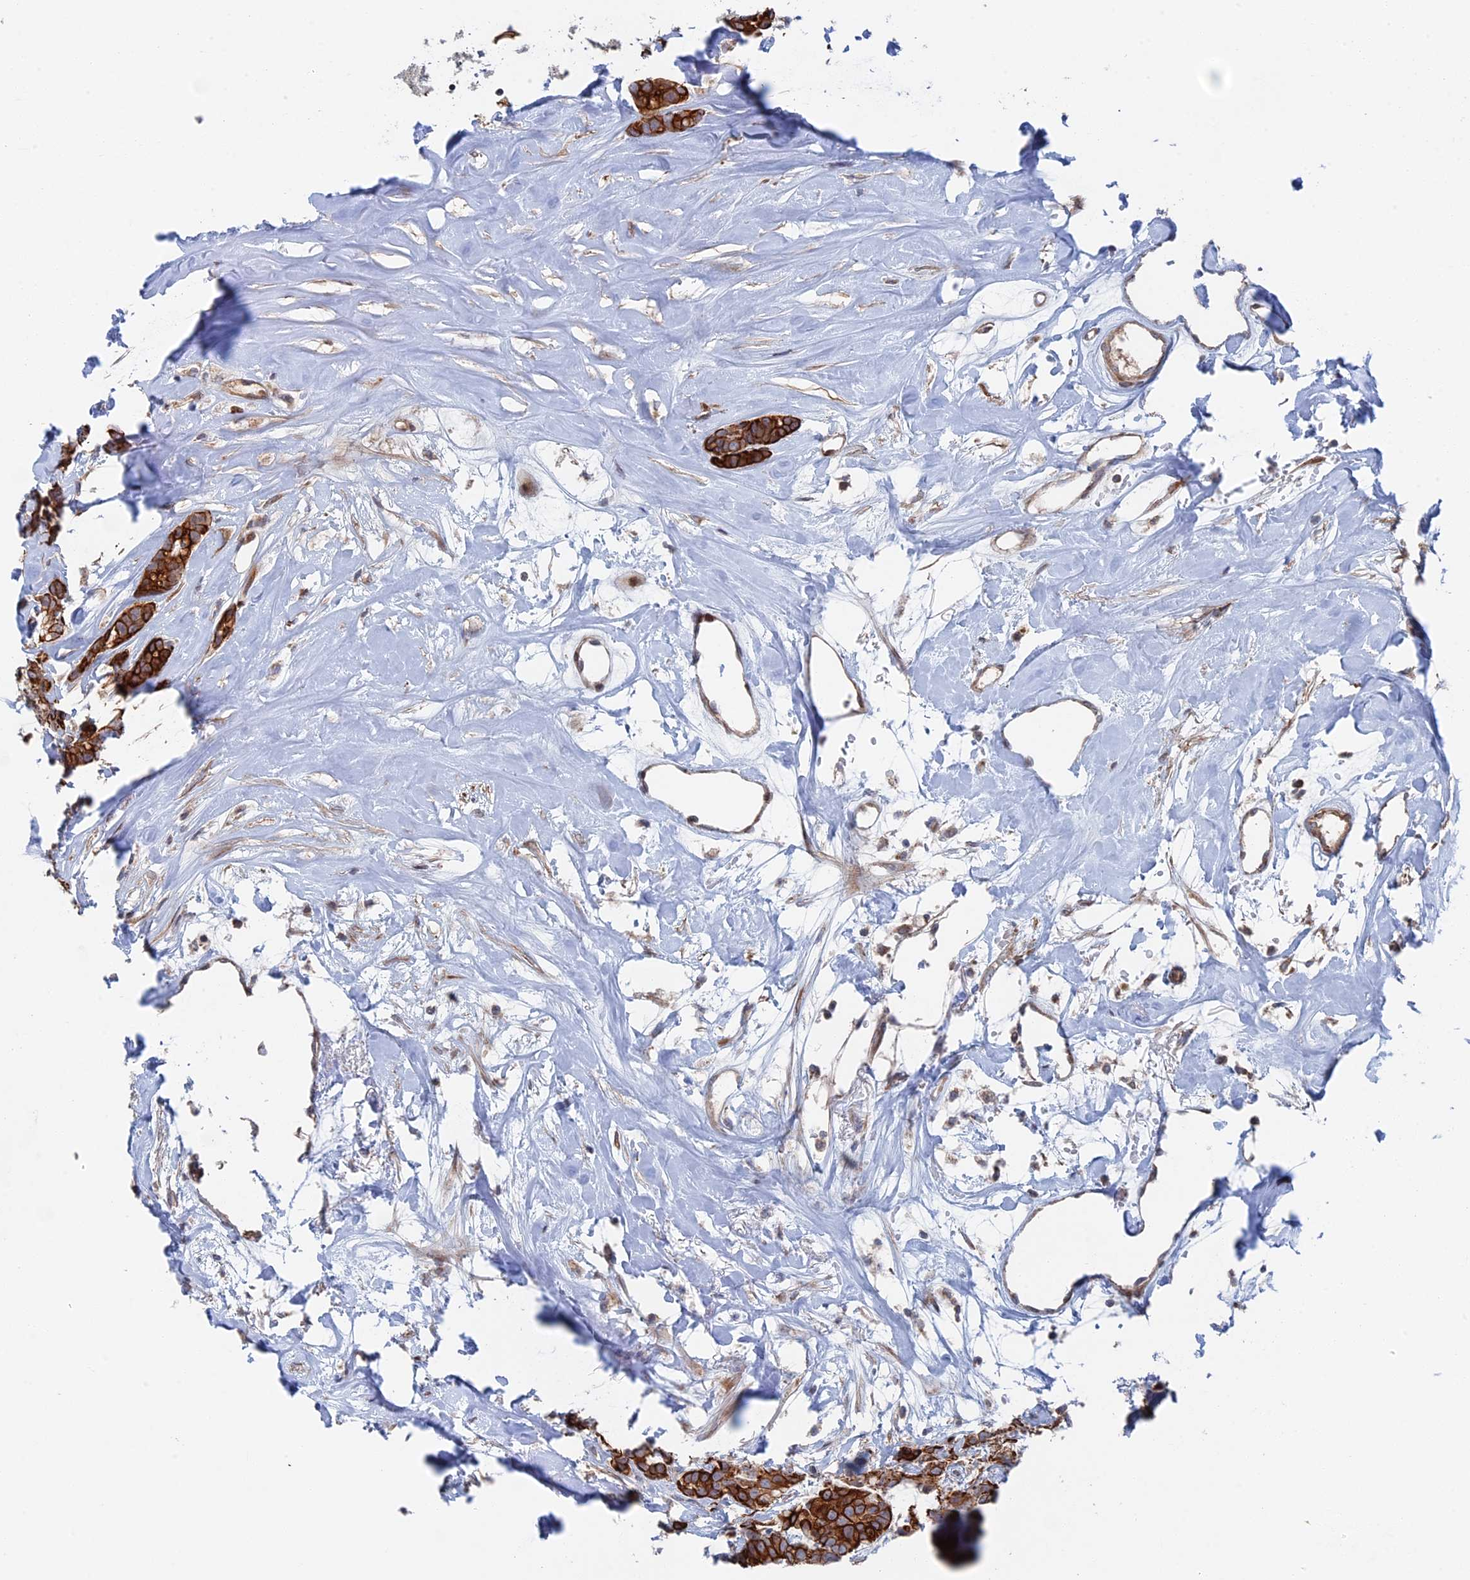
{"staining": {"intensity": "strong", "quantity": ">75%", "location": "cytoplasmic/membranous"}, "tissue": "breast cancer", "cell_type": "Tumor cells", "image_type": "cancer", "snomed": [{"axis": "morphology", "description": "Duct carcinoma"}, {"axis": "topography", "description": "Breast"}], "caption": "Immunohistochemistry histopathology image of neoplastic tissue: breast infiltrating ductal carcinoma stained using IHC exhibits high levels of strong protein expression localized specifically in the cytoplasmic/membranous of tumor cells, appearing as a cytoplasmic/membranous brown color.", "gene": "IL7", "patient": {"sex": "female", "age": 87}}